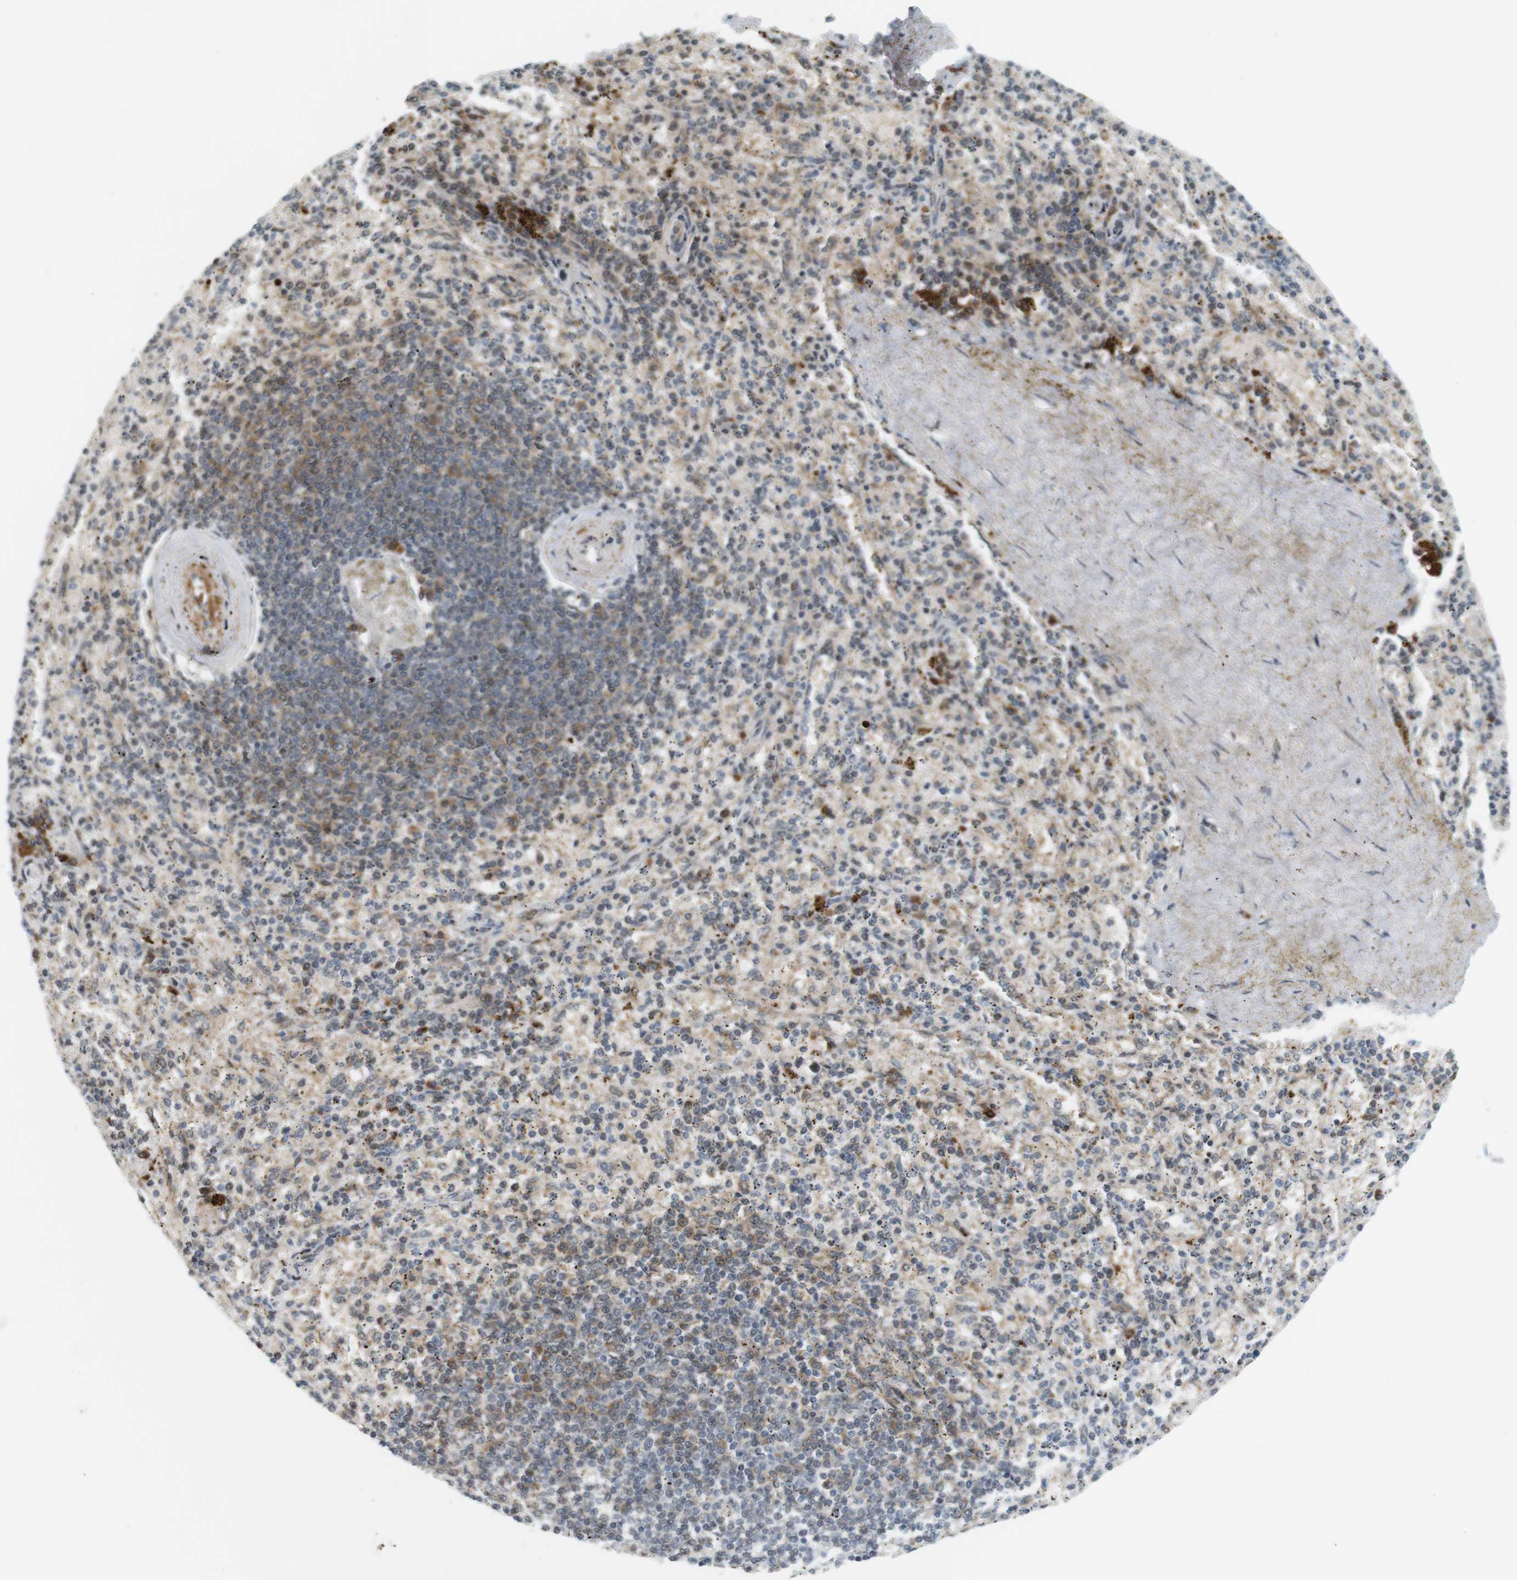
{"staining": {"intensity": "weak", "quantity": "25%-75%", "location": "cytoplasmic/membranous,nuclear"}, "tissue": "spleen", "cell_type": "Cells in red pulp", "image_type": "normal", "snomed": [{"axis": "morphology", "description": "Normal tissue, NOS"}, {"axis": "topography", "description": "Spleen"}], "caption": "Protein staining by immunohistochemistry (IHC) shows weak cytoplasmic/membranous,nuclear staining in about 25%-75% of cells in red pulp in benign spleen. (Stains: DAB in brown, nuclei in blue, Microscopy: brightfield microscopy at high magnification).", "gene": "DMC1", "patient": {"sex": "female", "age": 43}}